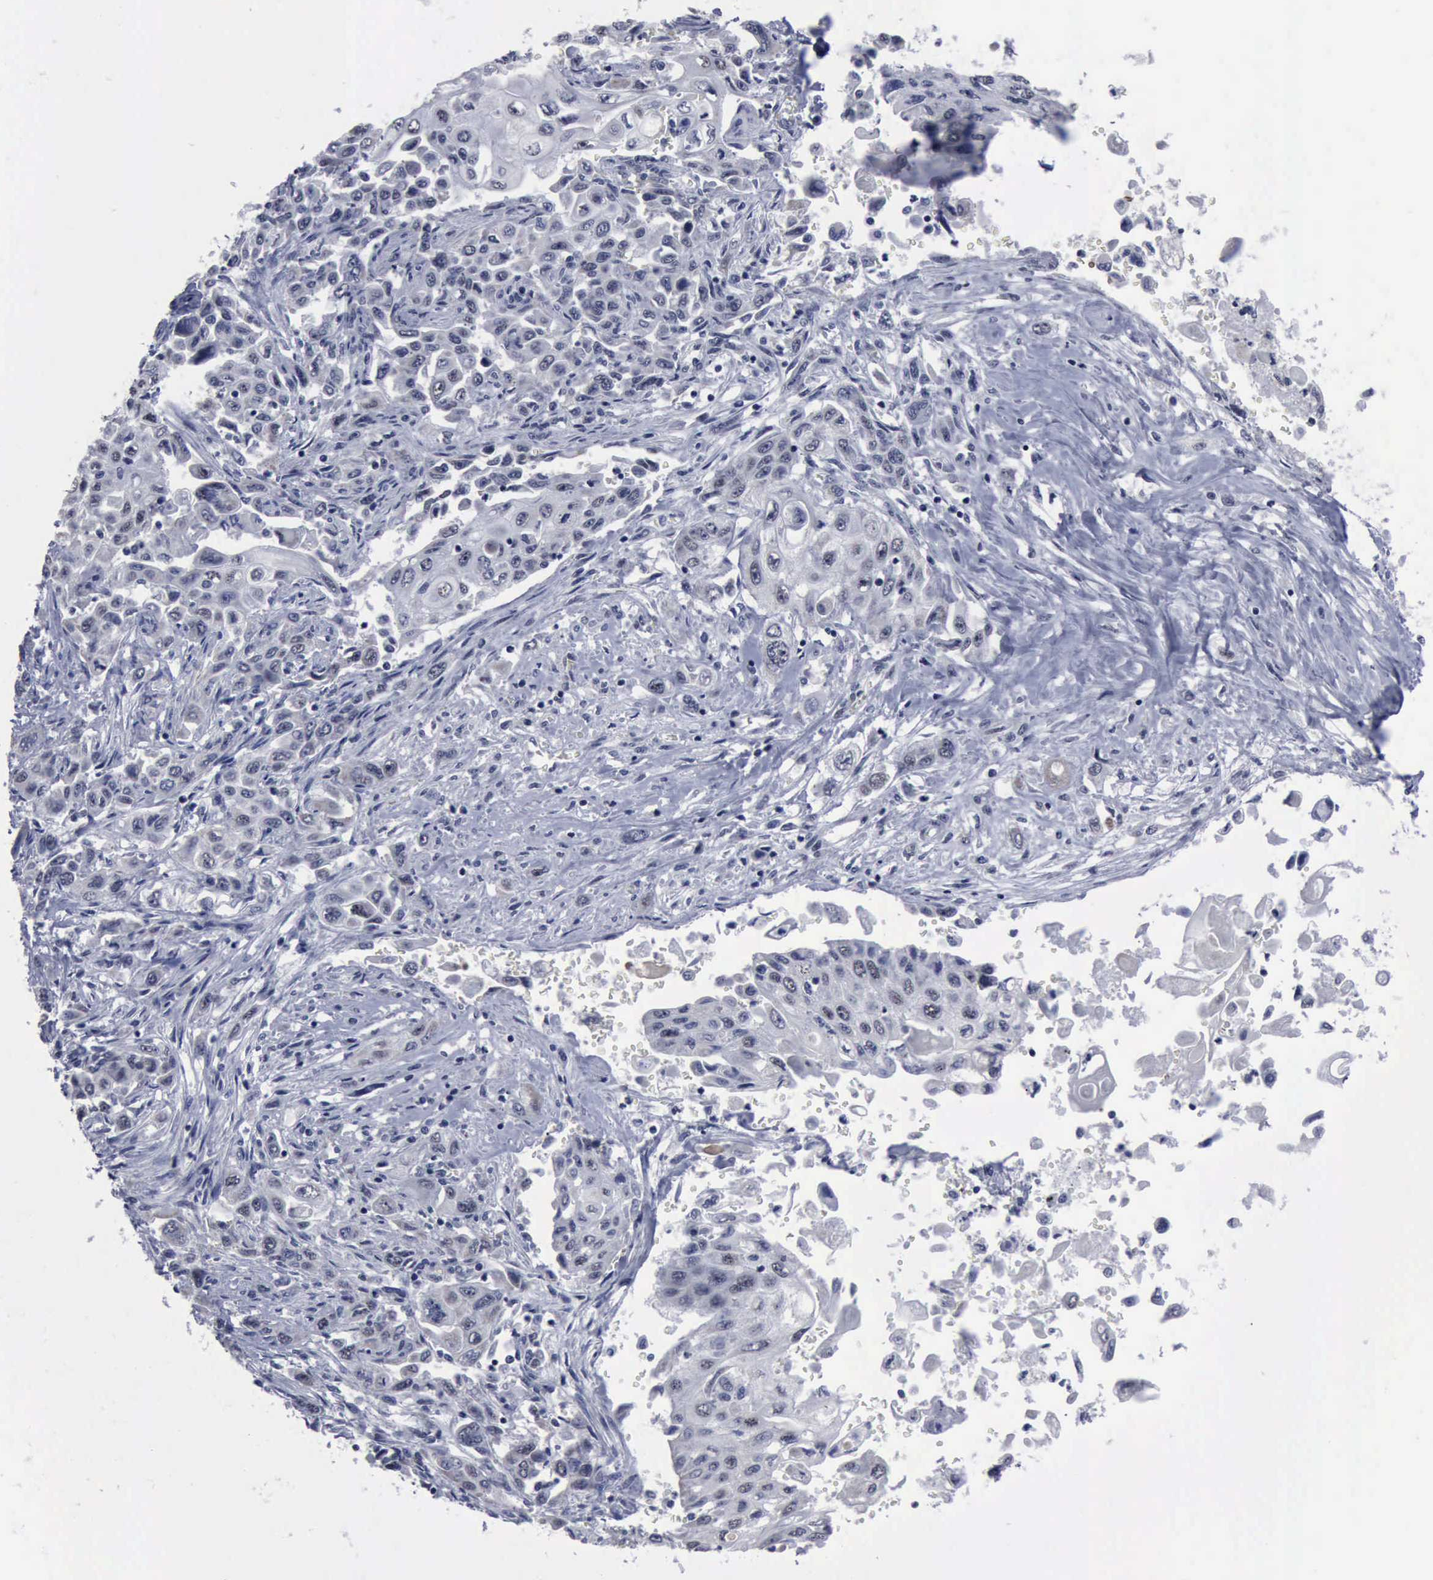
{"staining": {"intensity": "negative", "quantity": "none", "location": "none"}, "tissue": "pancreatic cancer", "cell_type": "Tumor cells", "image_type": "cancer", "snomed": [{"axis": "morphology", "description": "Adenocarcinoma, NOS"}, {"axis": "topography", "description": "Pancreas"}], "caption": "The IHC image has no significant expression in tumor cells of adenocarcinoma (pancreatic) tissue.", "gene": "BRD1", "patient": {"sex": "male", "age": 70}}